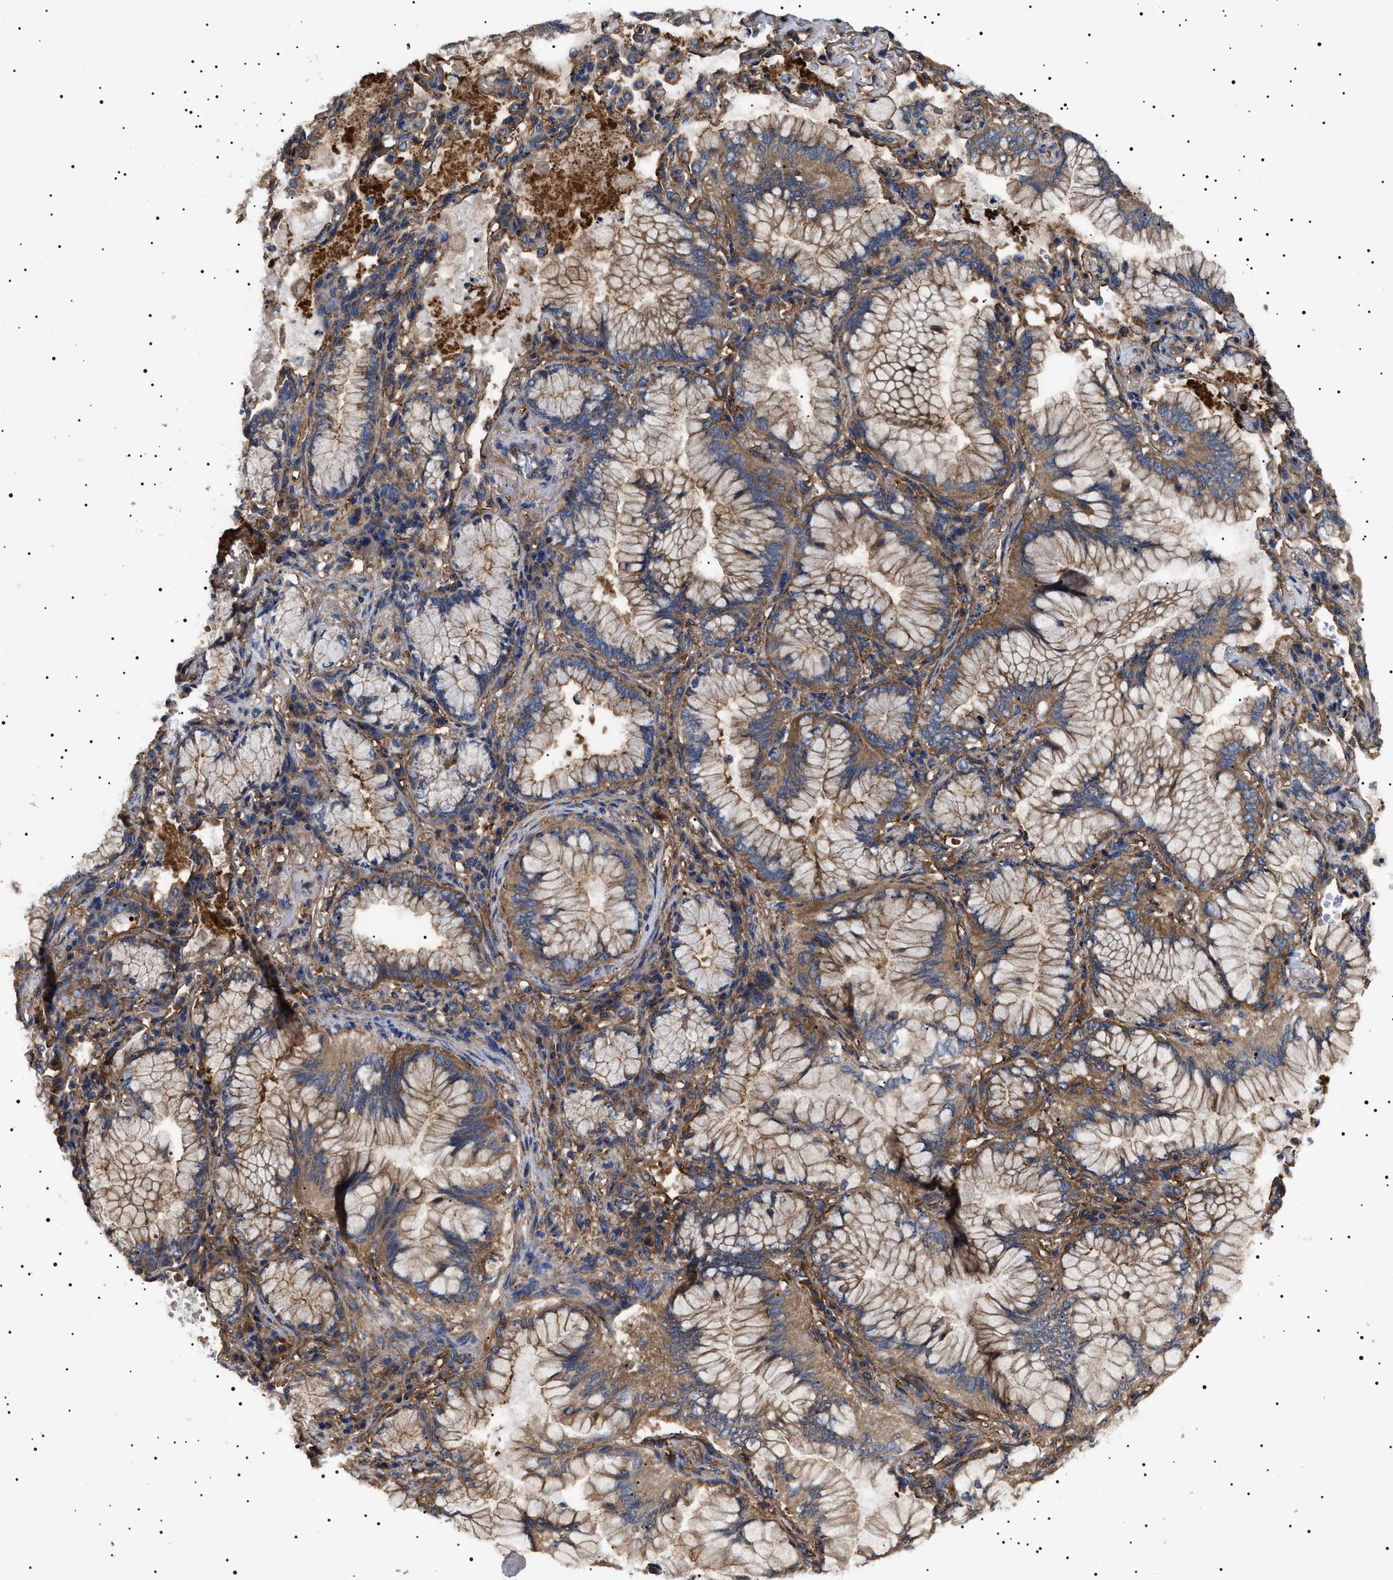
{"staining": {"intensity": "moderate", "quantity": ">75%", "location": "cytoplasmic/membranous"}, "tissue": "lung cancer", "cell_type": "Tumor cells", "image_type": "cancer", "snomed": [{"axis": "morphology", "description": "Adenocarcinoma, NOS"}, {"axis": "topography", "description": "Lung"}], "caption": "A brown stain labels moderate cytoplasmic/membranous expression of a protein in human lung adenocarcinoma tumor cells. Nuclei are stained in blue.", "gene": "TPP2", "patient": {"sex": "female", "age": 70}}